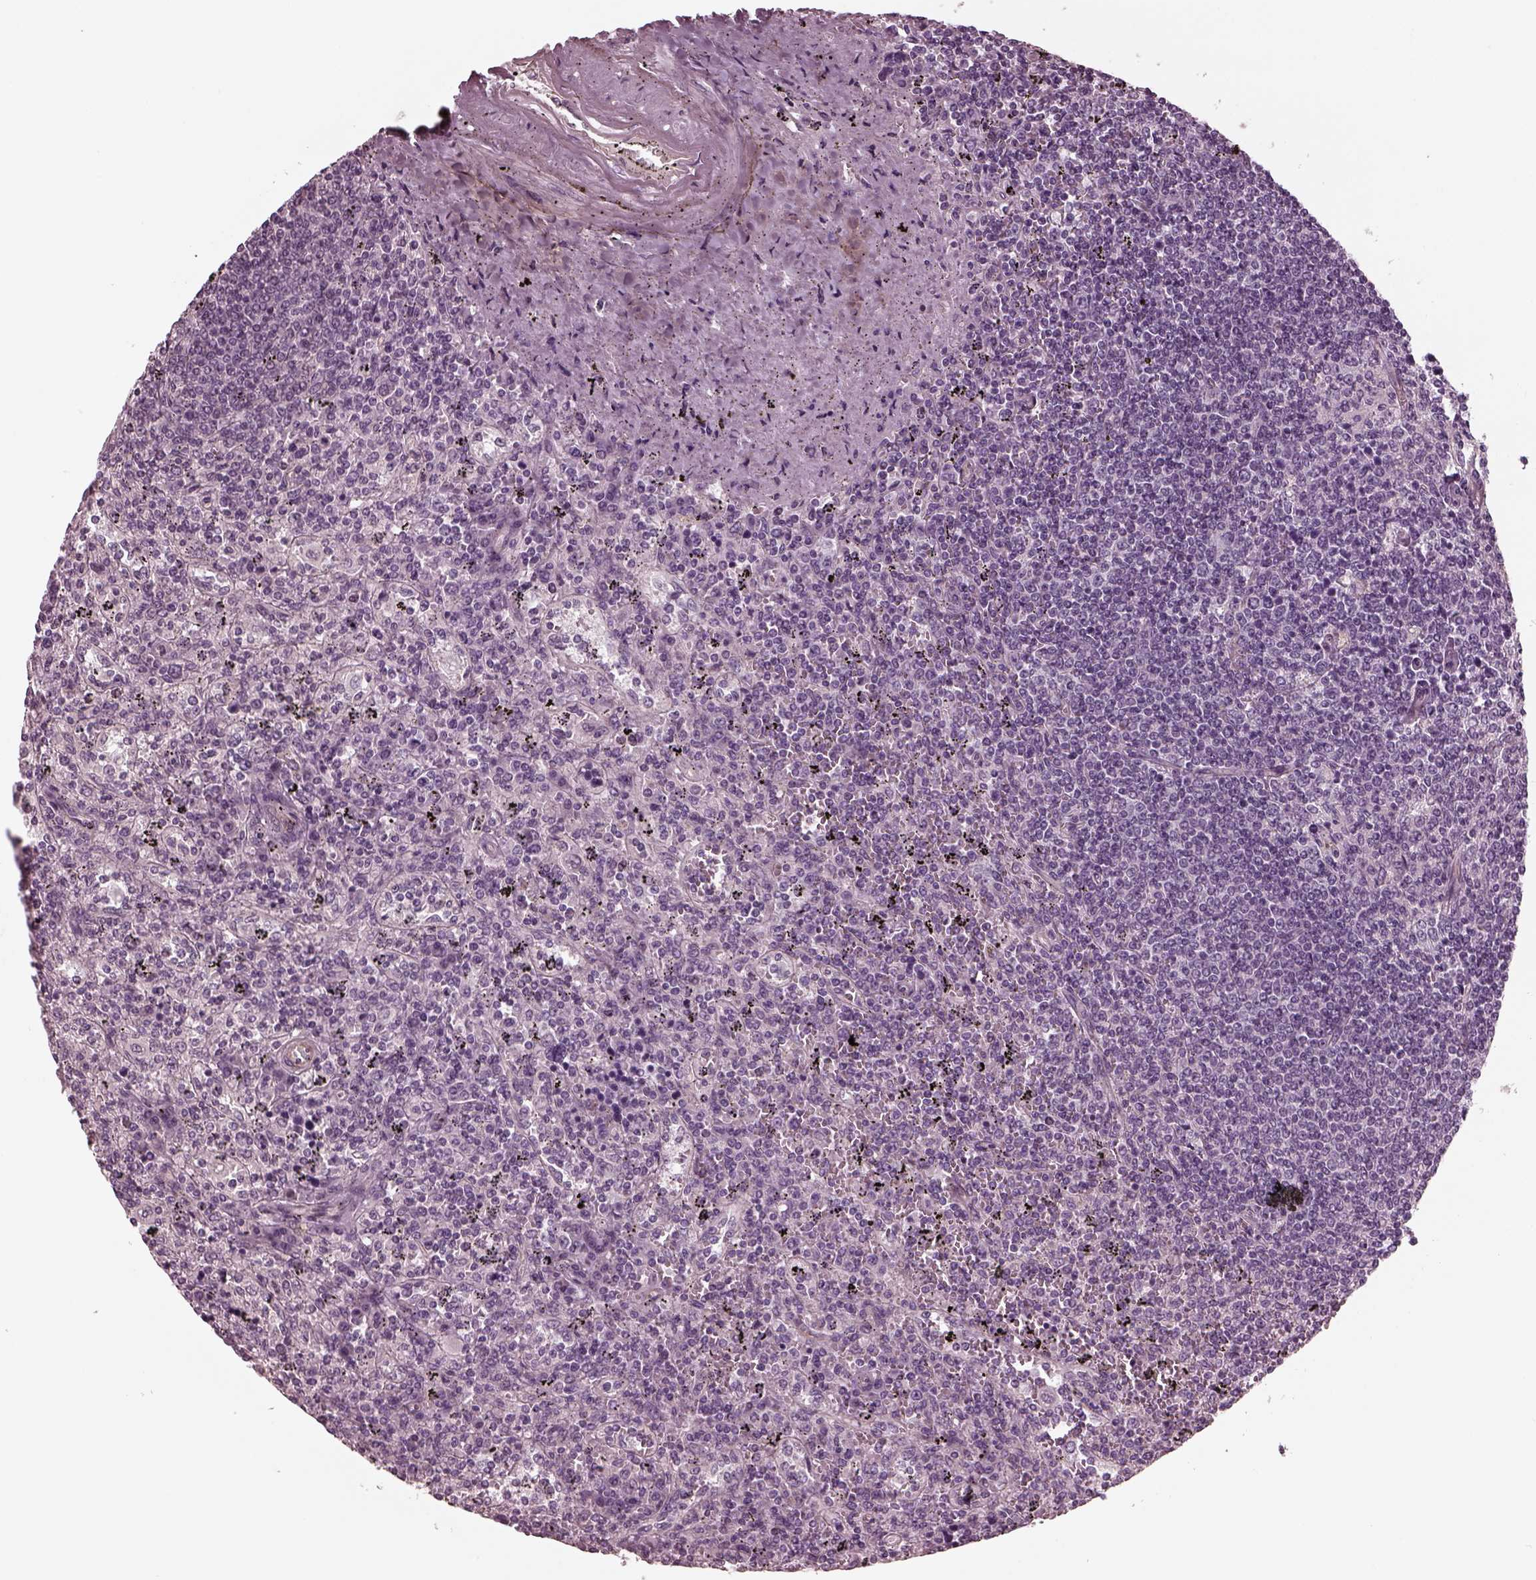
{"staining": {"intensity": "negative", "quantity": "none", "location": "none"}, "tissue": "lymphoma", "cell_type": "Tumor cells", "image_type": "cancer", "snomed": [{"axis": "morphology", "description": "Malignant lymphoma, non-Hodgkin's type, Low grade"}, {"axis": "topography", "description": "Spleen"}], "caption": "Tumor cells are negative for brown protein staining in lymphoma. The staining is performed using DAB (3,3'-diaminobenzidine) brown chromogen with nuclei counter-stained in using hematoxylin.", "gene": "KIF6", "patient": {"sex": "male", "age": 62}}